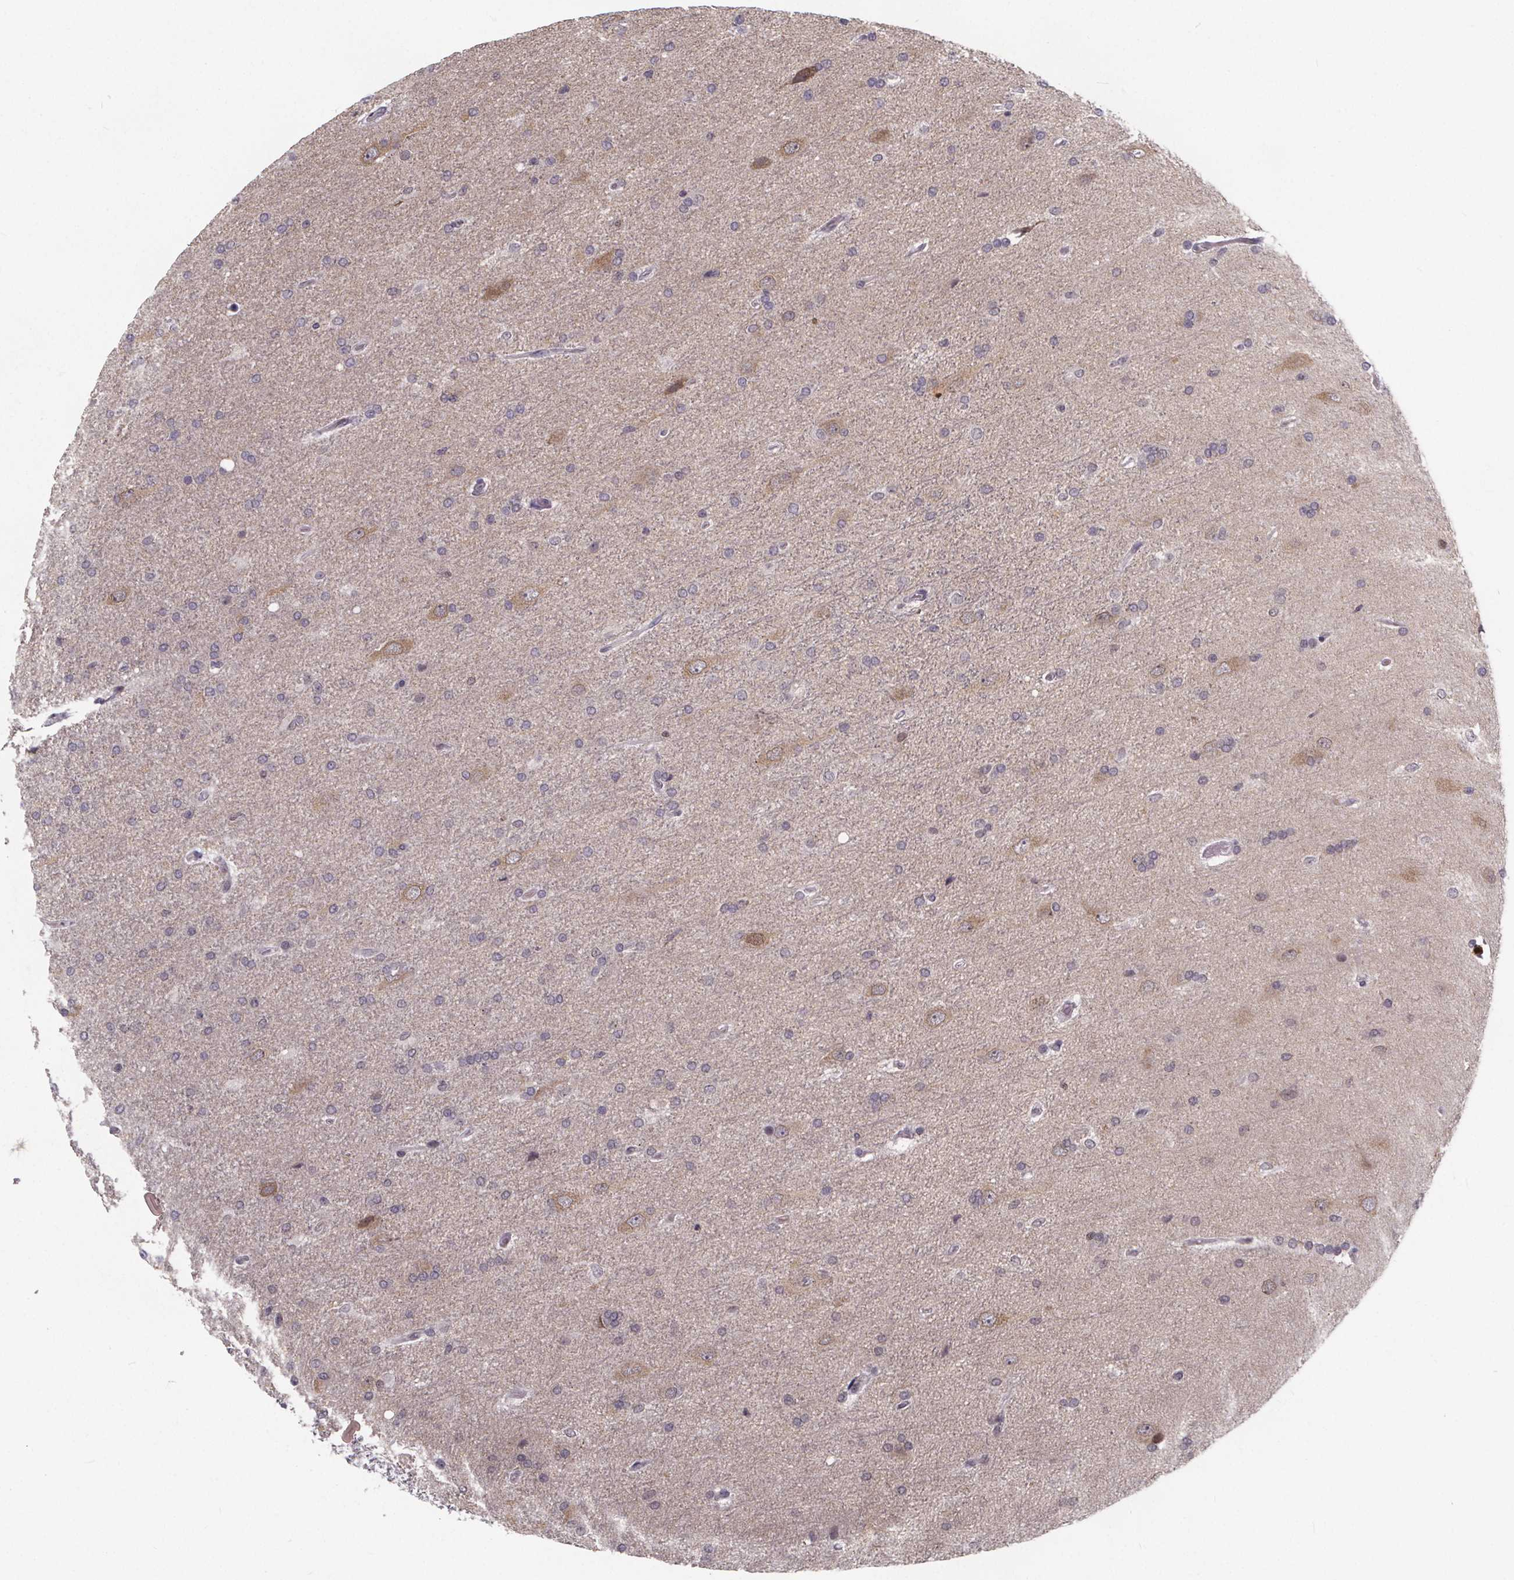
{"staining": {"intensity": "negative", "quantity": "none", "location": "none"}, "tissue": "glioma", "cell_type": "Tumor cells", "image_type": "cancer", "snomed": [{"axis": "morphology", "description": "Glioma, malignant, High grade"}, {"axis": "topography", "description": "Cerebral cortex"}], "caption": "DAB (3,3'-diaminobenzidine) immunohistochemical staining of glioma exhibits no significant positivity in tumor cells.", "gene": "FAM181B", "patient": {"sex": "male", "age": 70}}